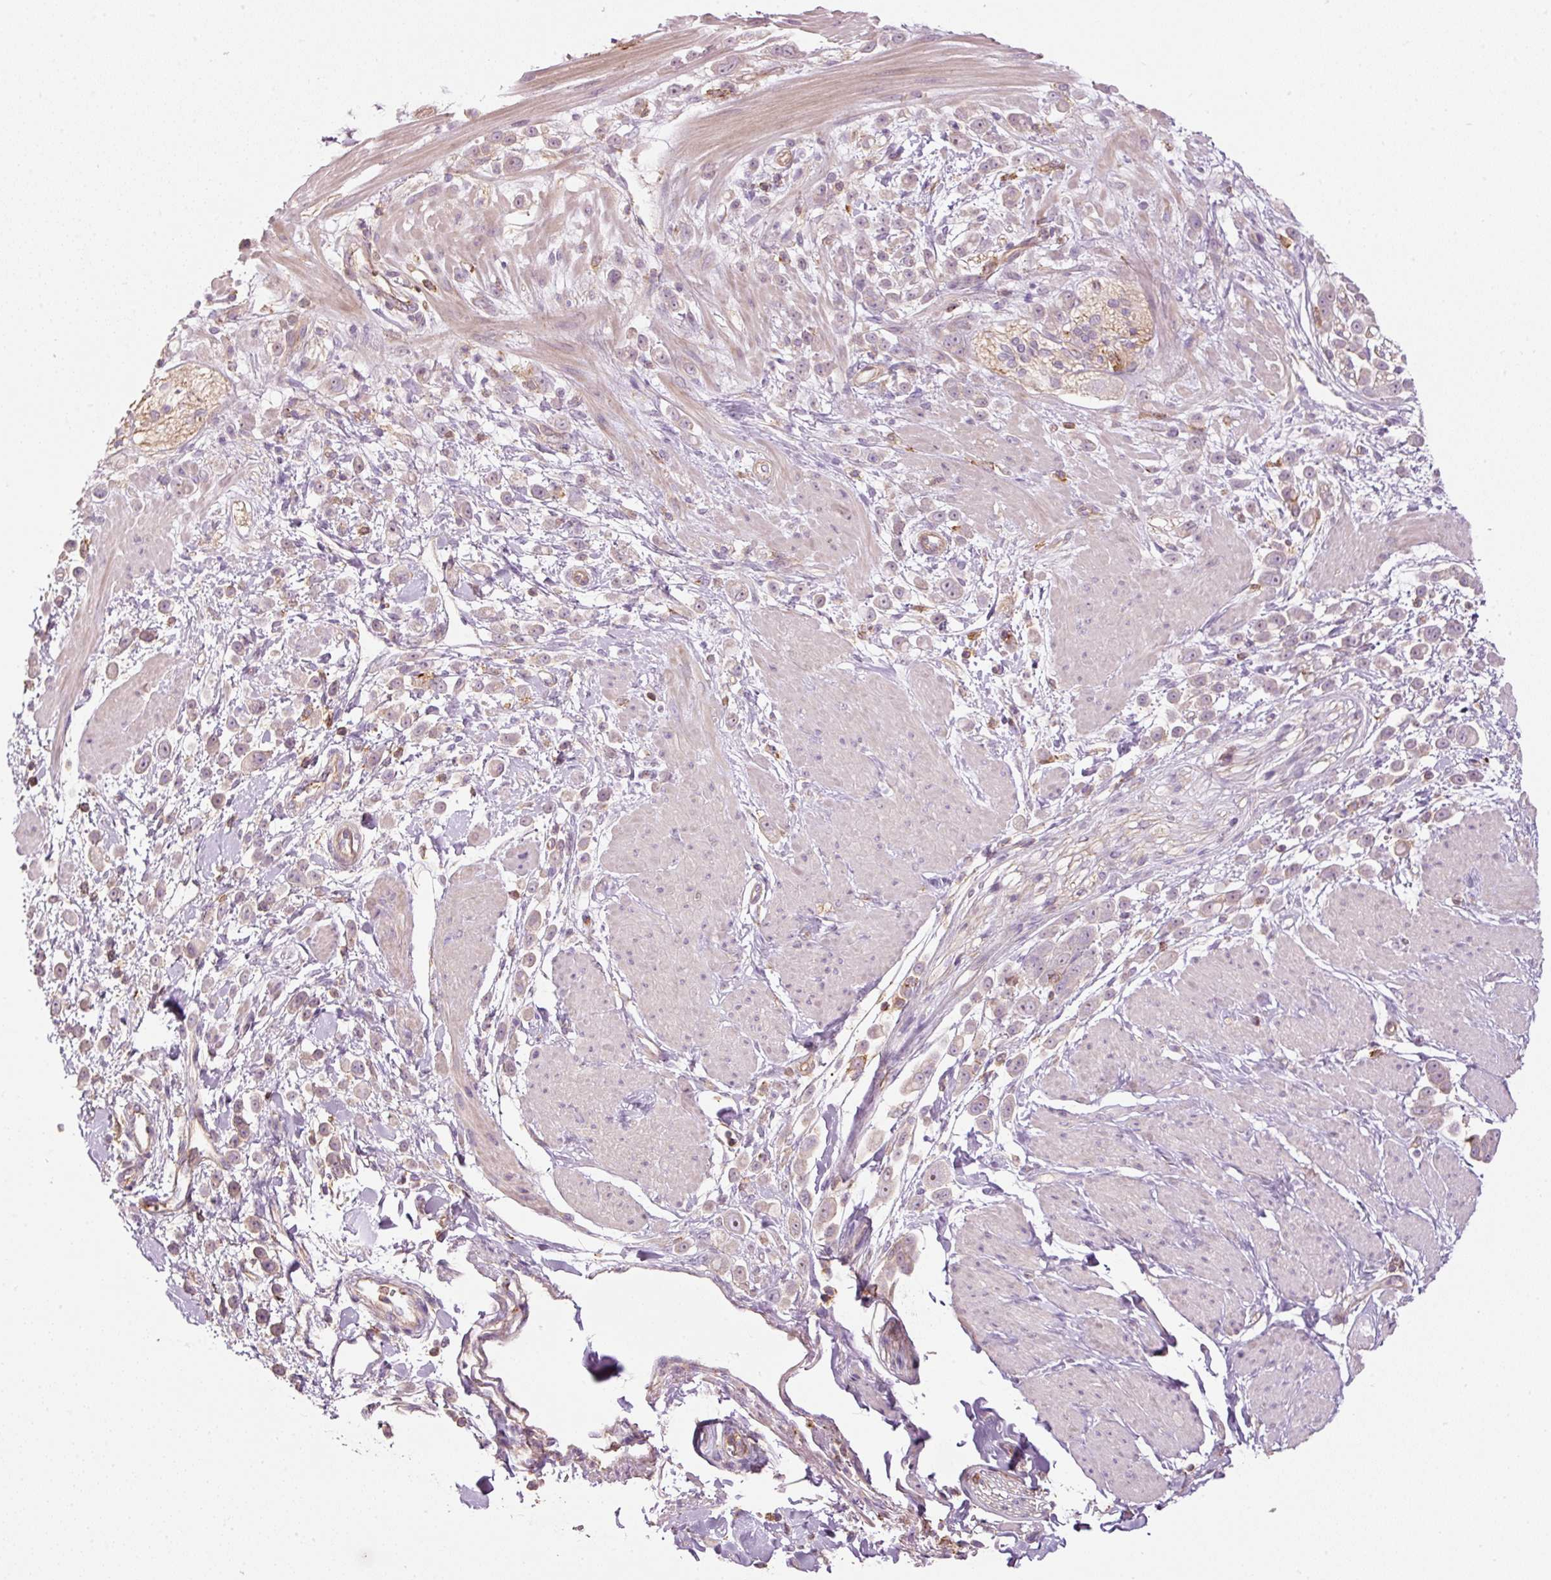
{"staining": {"intensity": "negative", "quantity": "none", "location": "none"}, "tissue": "pancreatic cancer", "cell_type": "Tumor cells", "image_type": "cancer", "snomed": [{"axis": "morphology", "description": "Normal tissue, NOS"}, {"axis": "morphology", "description": "Adenocarcinoma, NOS"}, {"axis": "topography", "description": "Pancreas"}], "caption": "Pancreatic adenocarcinoma was stained to show a protein in brown. There is no significant staining in tumor cells. (DAB (3,3'-diaminobenzidine) immunohistochemistry with hematoxylin counter stain).", "gene": "SIPA1", "patient": {"sex": "female", "age": 64}}